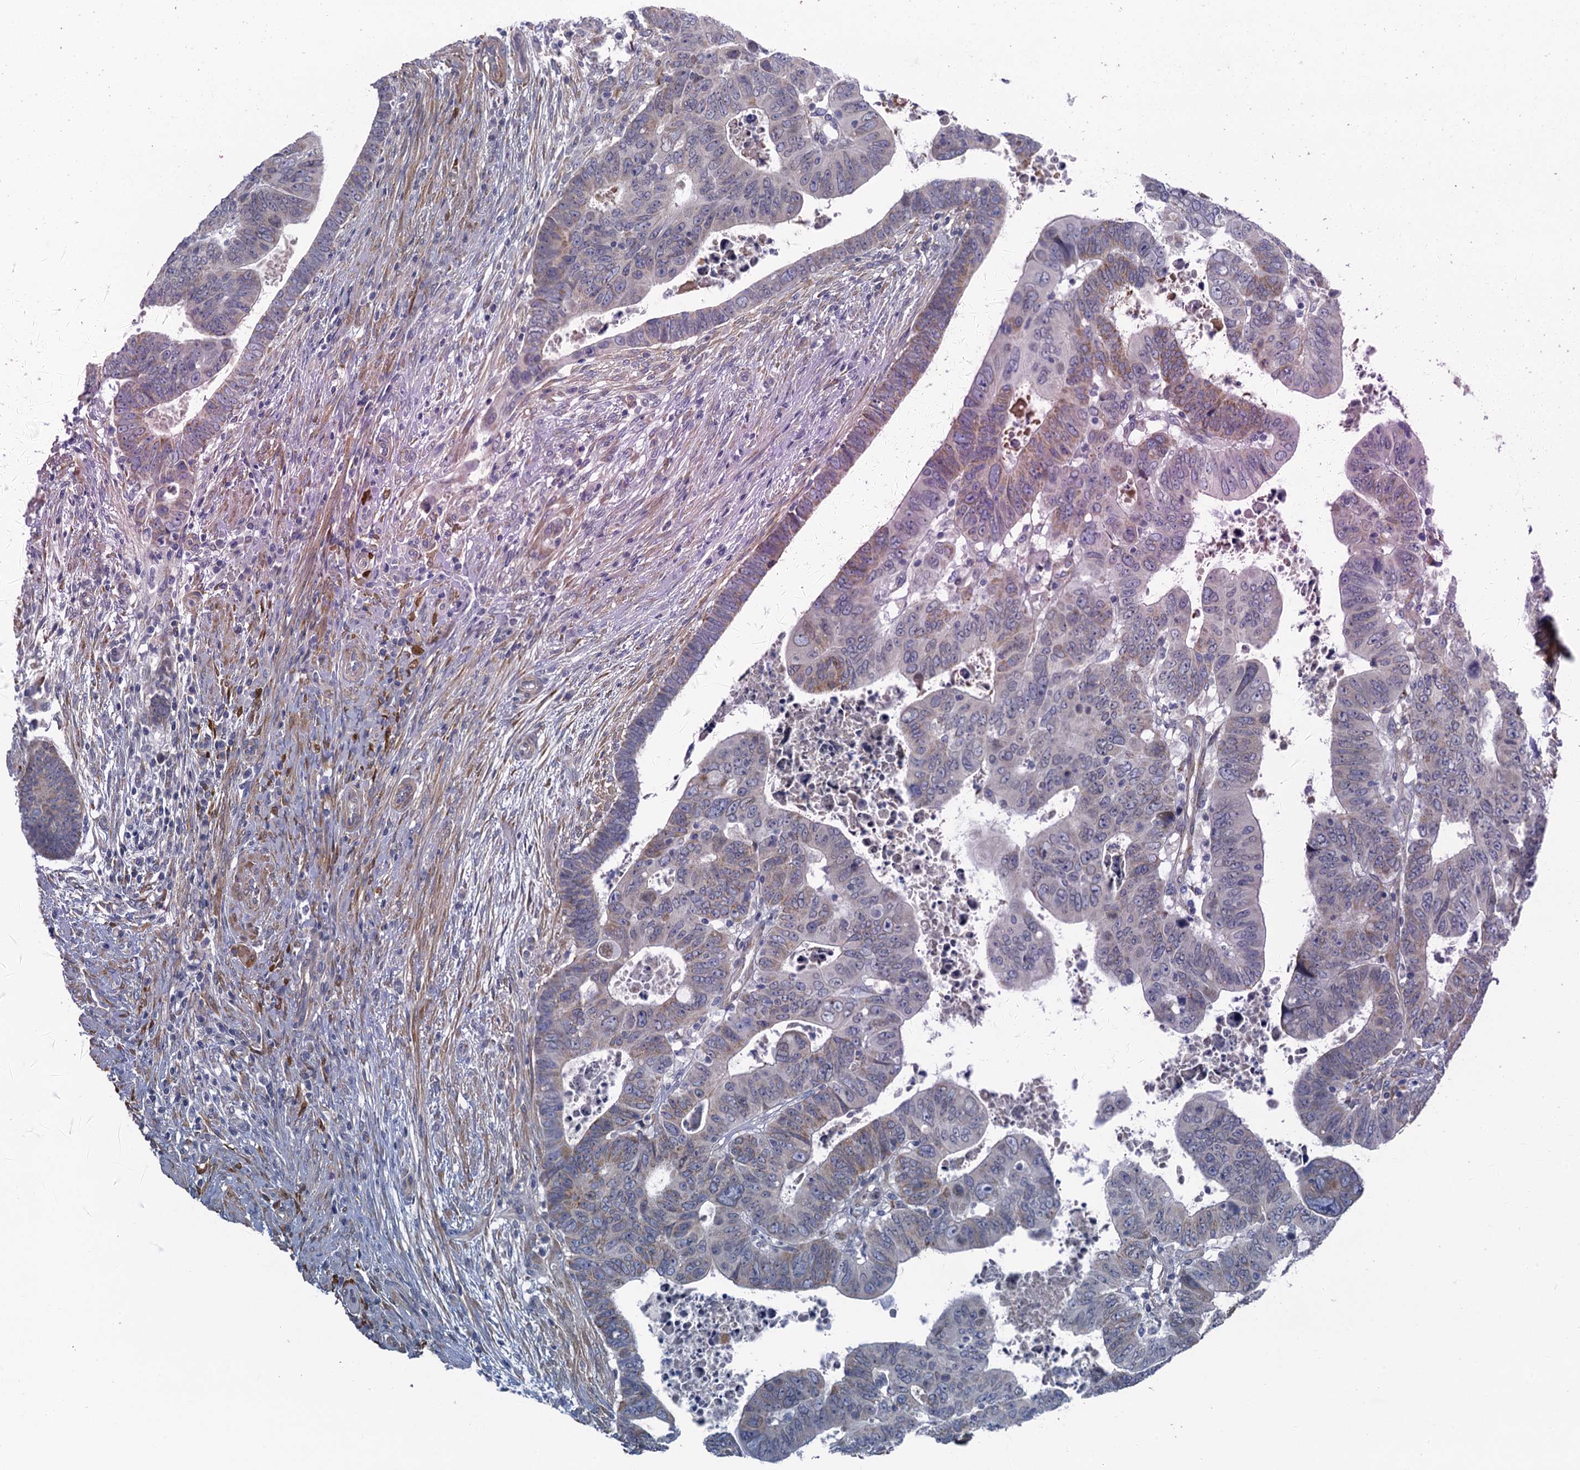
{"staining": {"intensity": "negative", "quantity": "none", "location": "none"}, "tissue": "colorectal cancer", "cell_type": "Tumor cells", "image_type": "cancer", "snomed": [{"axis": "morphology", "description": "Normal tissue, NOS"}, {"axis": "morphology", "description": "Adenocarcinoma, NOS"}, {"axis": "topography", "description": "Rectum"}], "caption": "Adenocarcinoma (colorectal) was stained to show a protein in brown. There is no significant staining in tumor cells. (IHC, brightfield microscopy, high magnification).", "gene": "POGLUT3", "patient": {"sex": "female", "age": 65}}